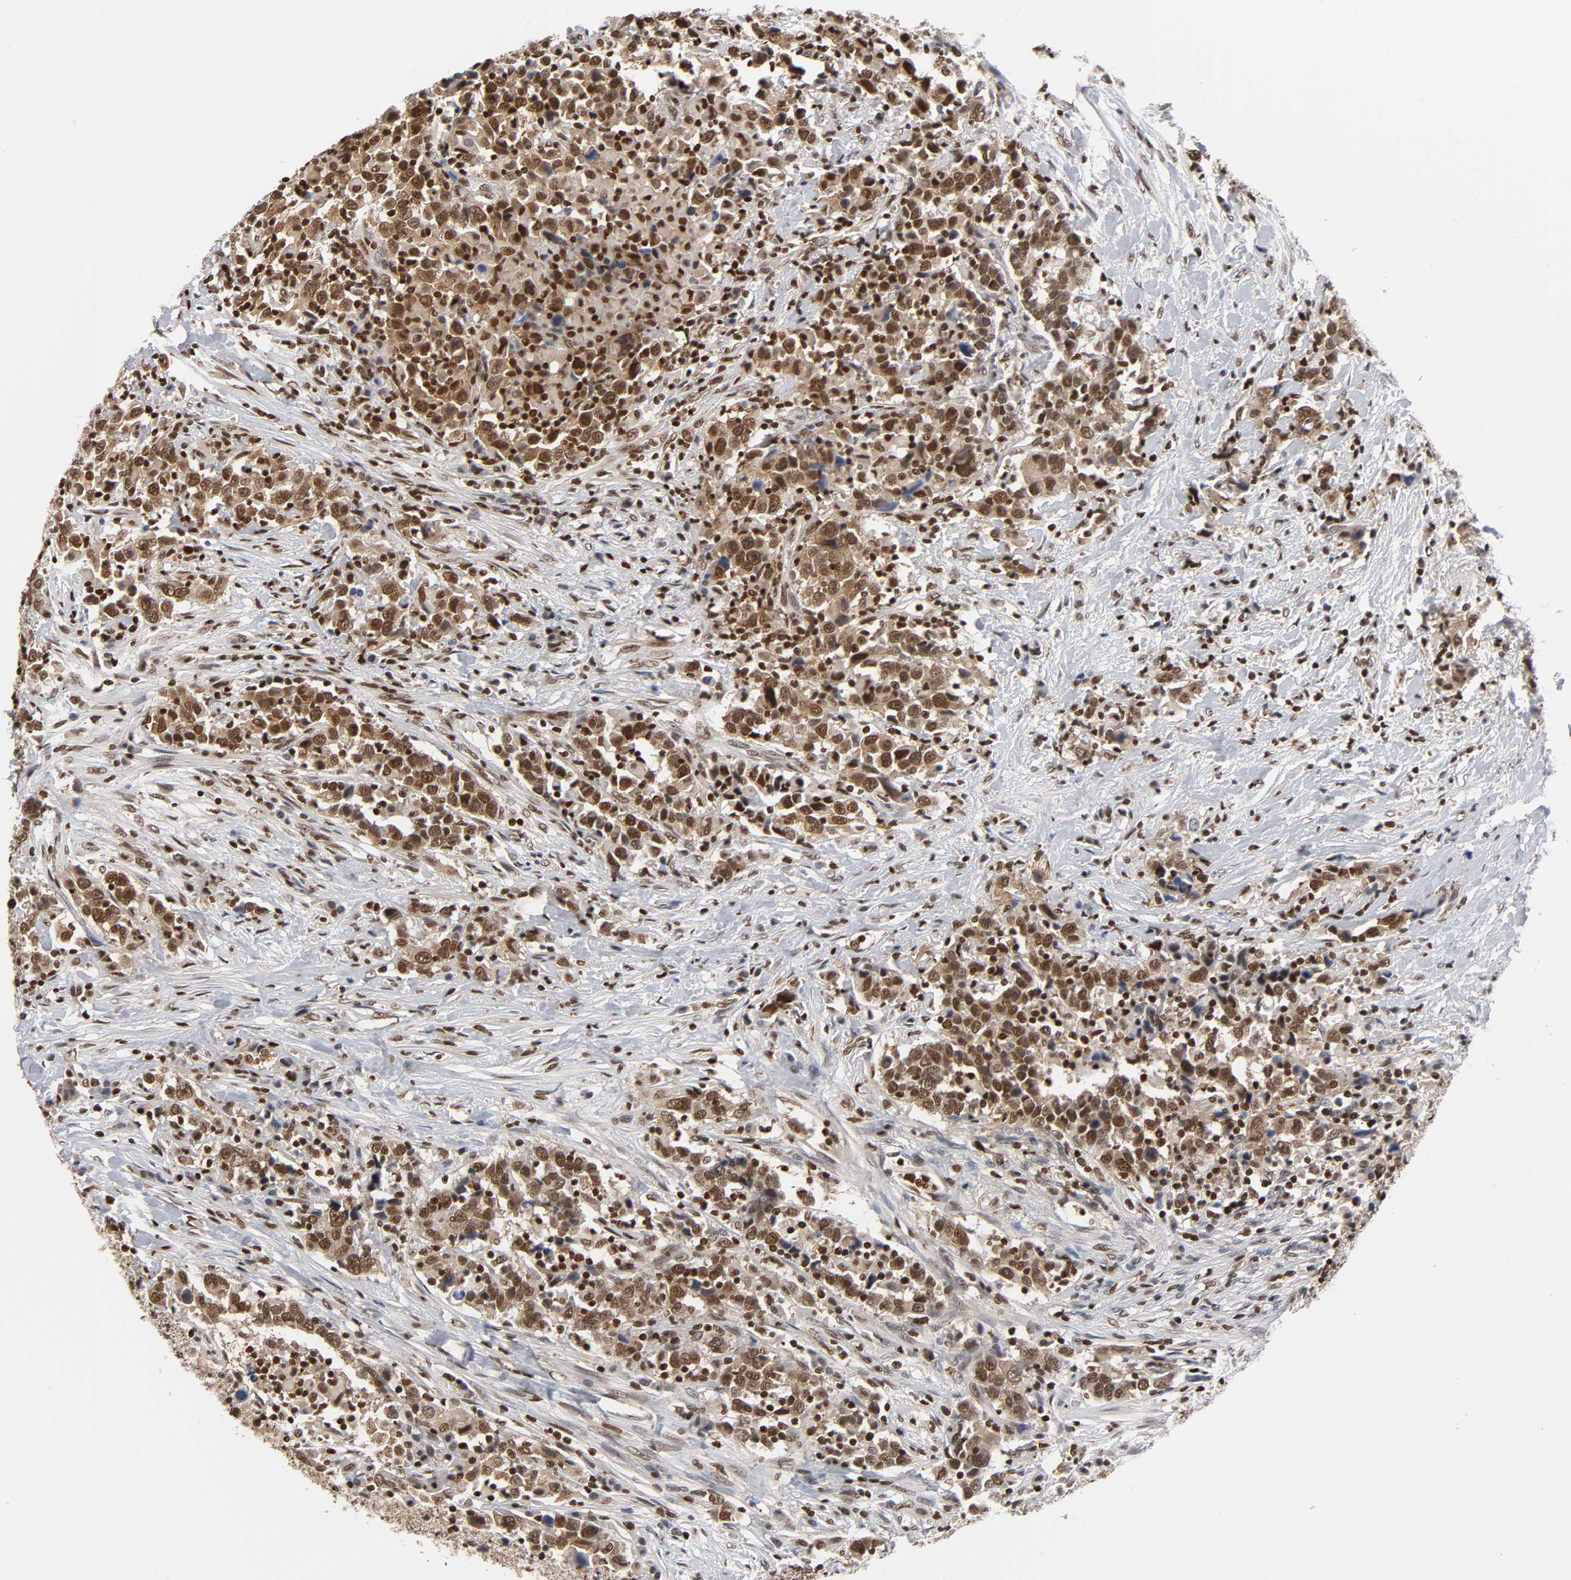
{"staining": {"intensity": "strong", "quantity": ">75%", "location": "nuclear"}, "tissue": "urothelial cancer", "cell_type": "Tumor cells", "image_type": "cancer", "snomed": [{"axis": "morphology", "description": "Urothelial carcinoma, High grade"}, {"axis": "topography", "description": "Urinary bladder"}], "caption": "Approximately >75% of tumor cells in high-grade urothelial carcinoma show strong nuclear protein positivity as visualized by brown immunohistochemical staining.", "gene": "ILKAP", "patient": {"sex": "male", "age": 61}}